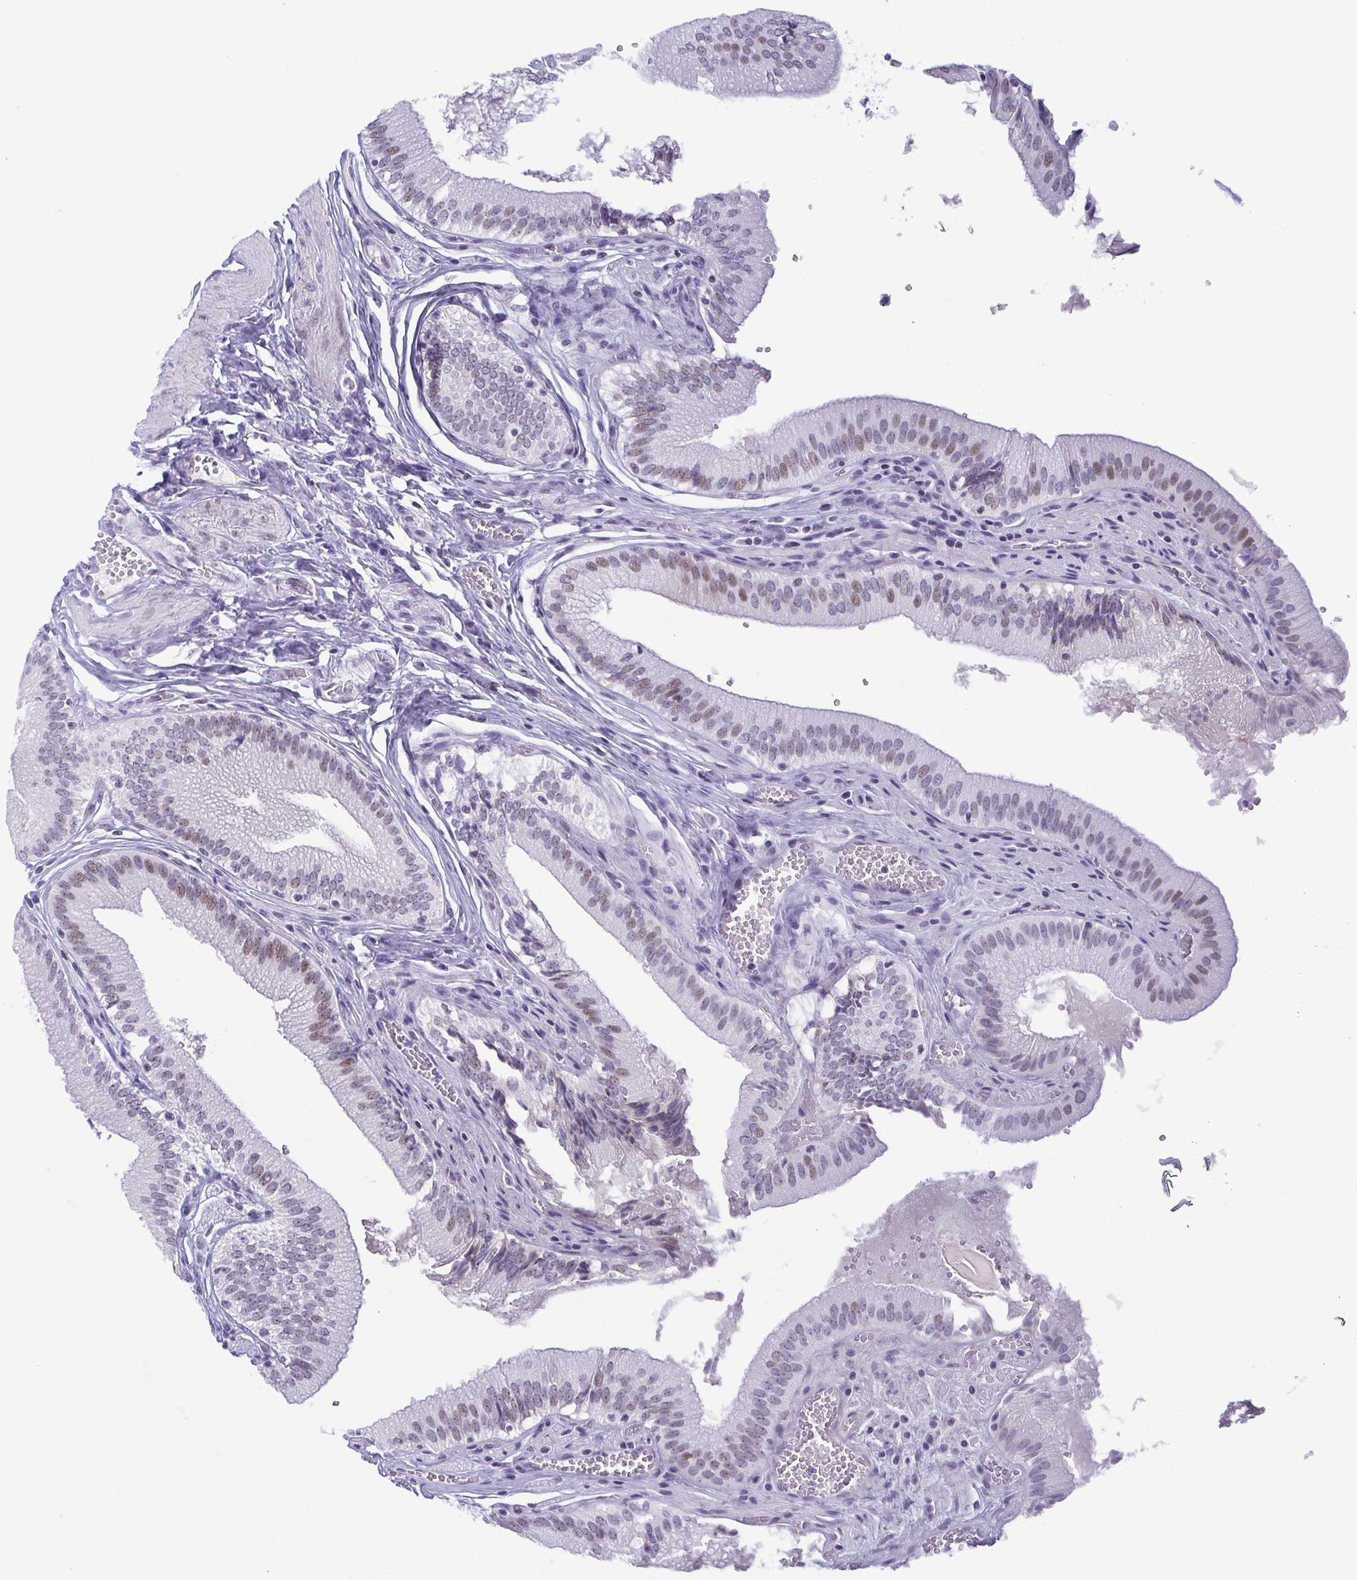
{"staining": {"intensity": "weak", "quantity": "<25%", "location": "nuclear"}, "tissue": "gallbladder", "cell_type": "Glandular cells", "image_type": "normal", "snomed": [{"axis": "morphology", "description": "Normal tissue, NOS"}, {"axis": "topography", "description": "Gallbladder"}, {"axis": "topography", "description": "Peripheral nerve tissue"}], "caption": "DAB immunohistochemical staining of benign gallbladder demonstrates no significant expression in glandular cells. (Stains: DAB immunohistochemistry with hematoxylin counter stain, Microscopy: brightfield microscopy at high magnification).", "gene": "BZW1", "patient": {"sex": "male", "age": 17}}